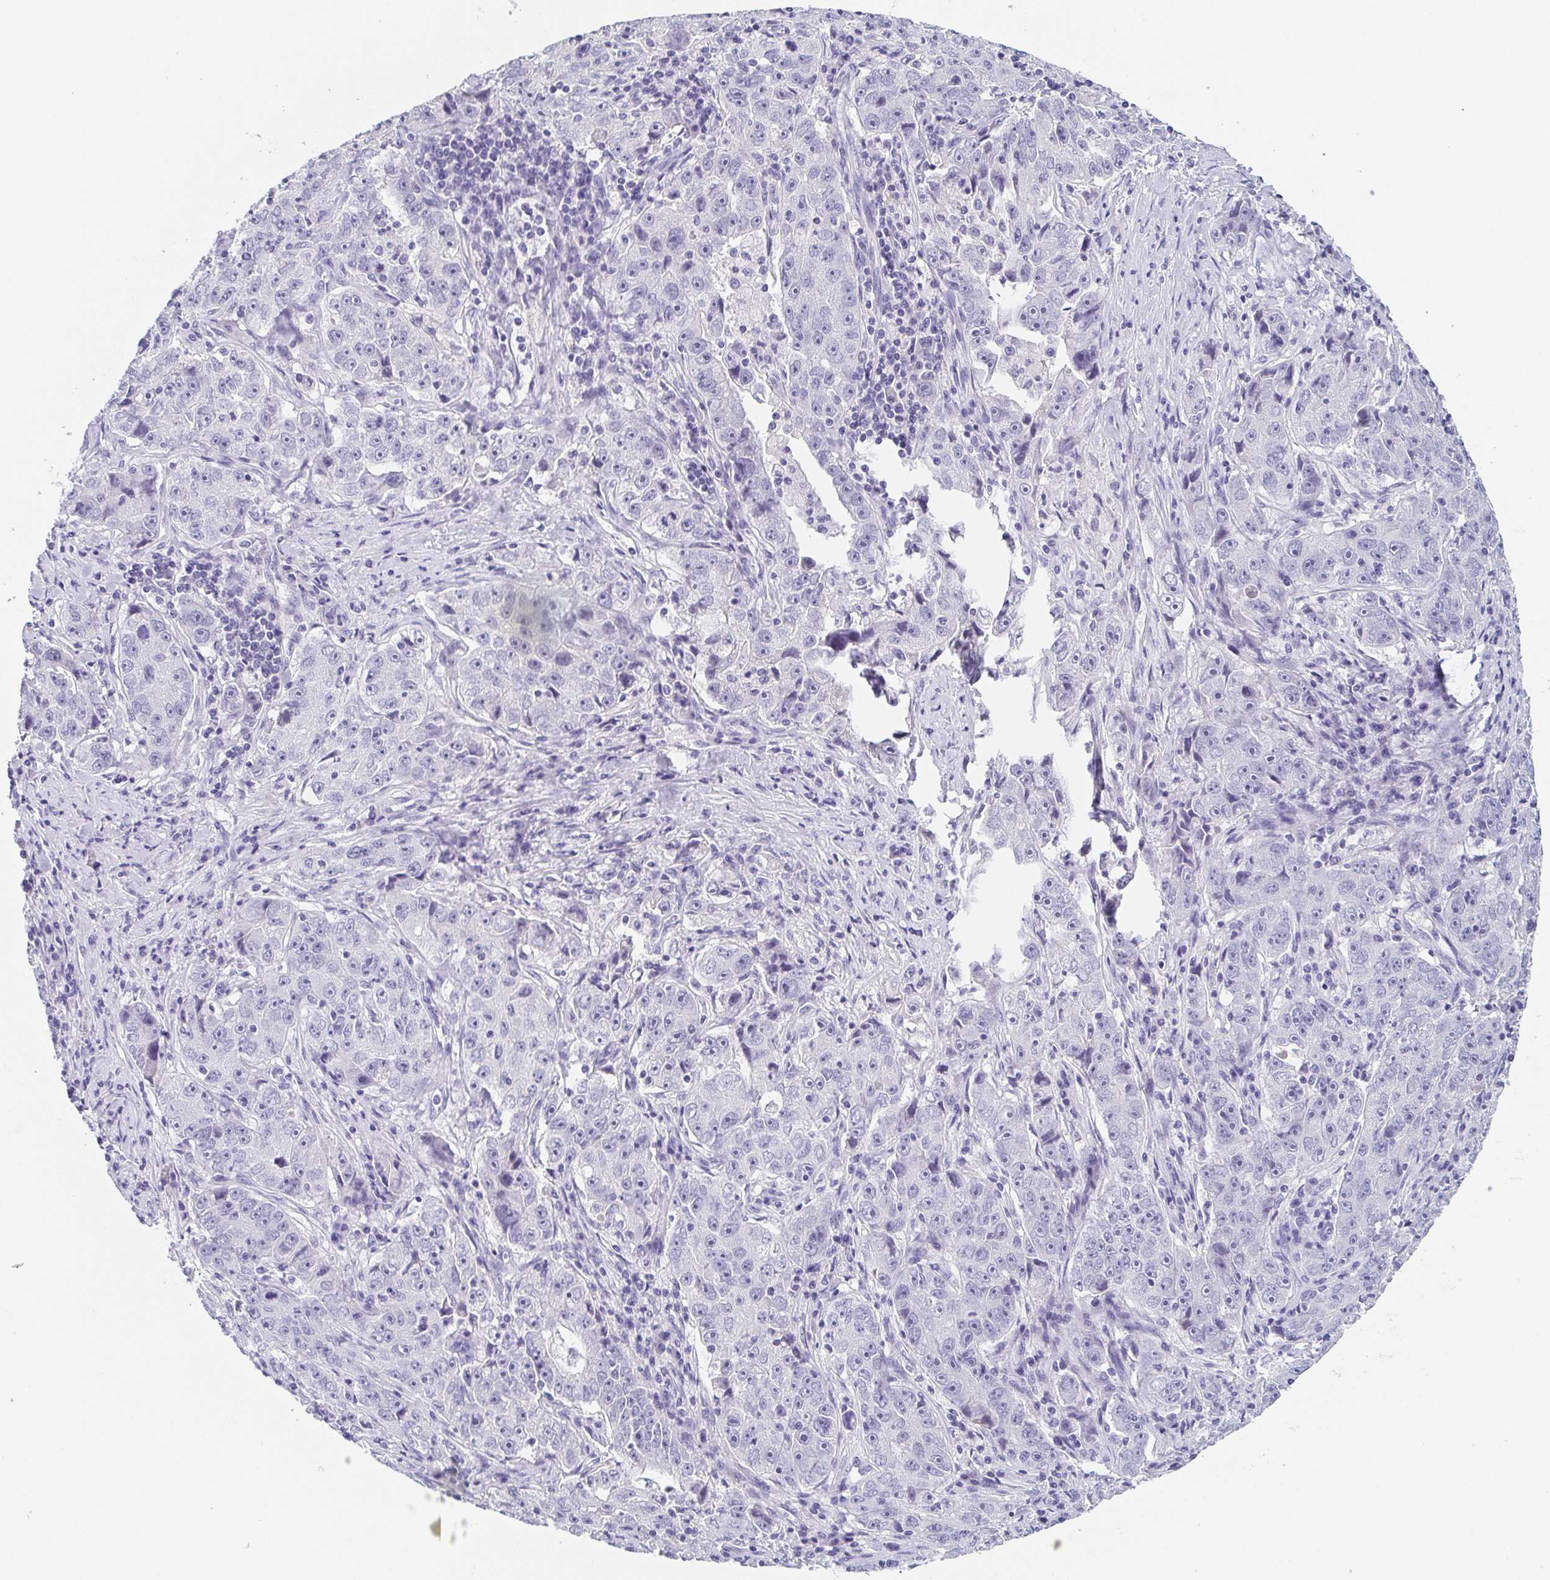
{"staining": {"intensity": "negative", "quantity": "none", "location": "none"}, "tissue": "lung cancer", "cell_type": "Tumor cells", "image_type": "cancer", "snomed": [{"axis": "morphology", "description": "Normal morphology"}, {"axis": "morphology", "description": "Adenocarcinoma, NOS"}, {"axis": "topography", "description": "Lymph node"}, {"axis": "topography", "description": "Lung"}], "caption": "Immunohistochemical staining of human lung cancer exhibits no significant positivity in tumor cells.", "gene": "ITLN1", "patient": {"sex": "female", "age": 57}}